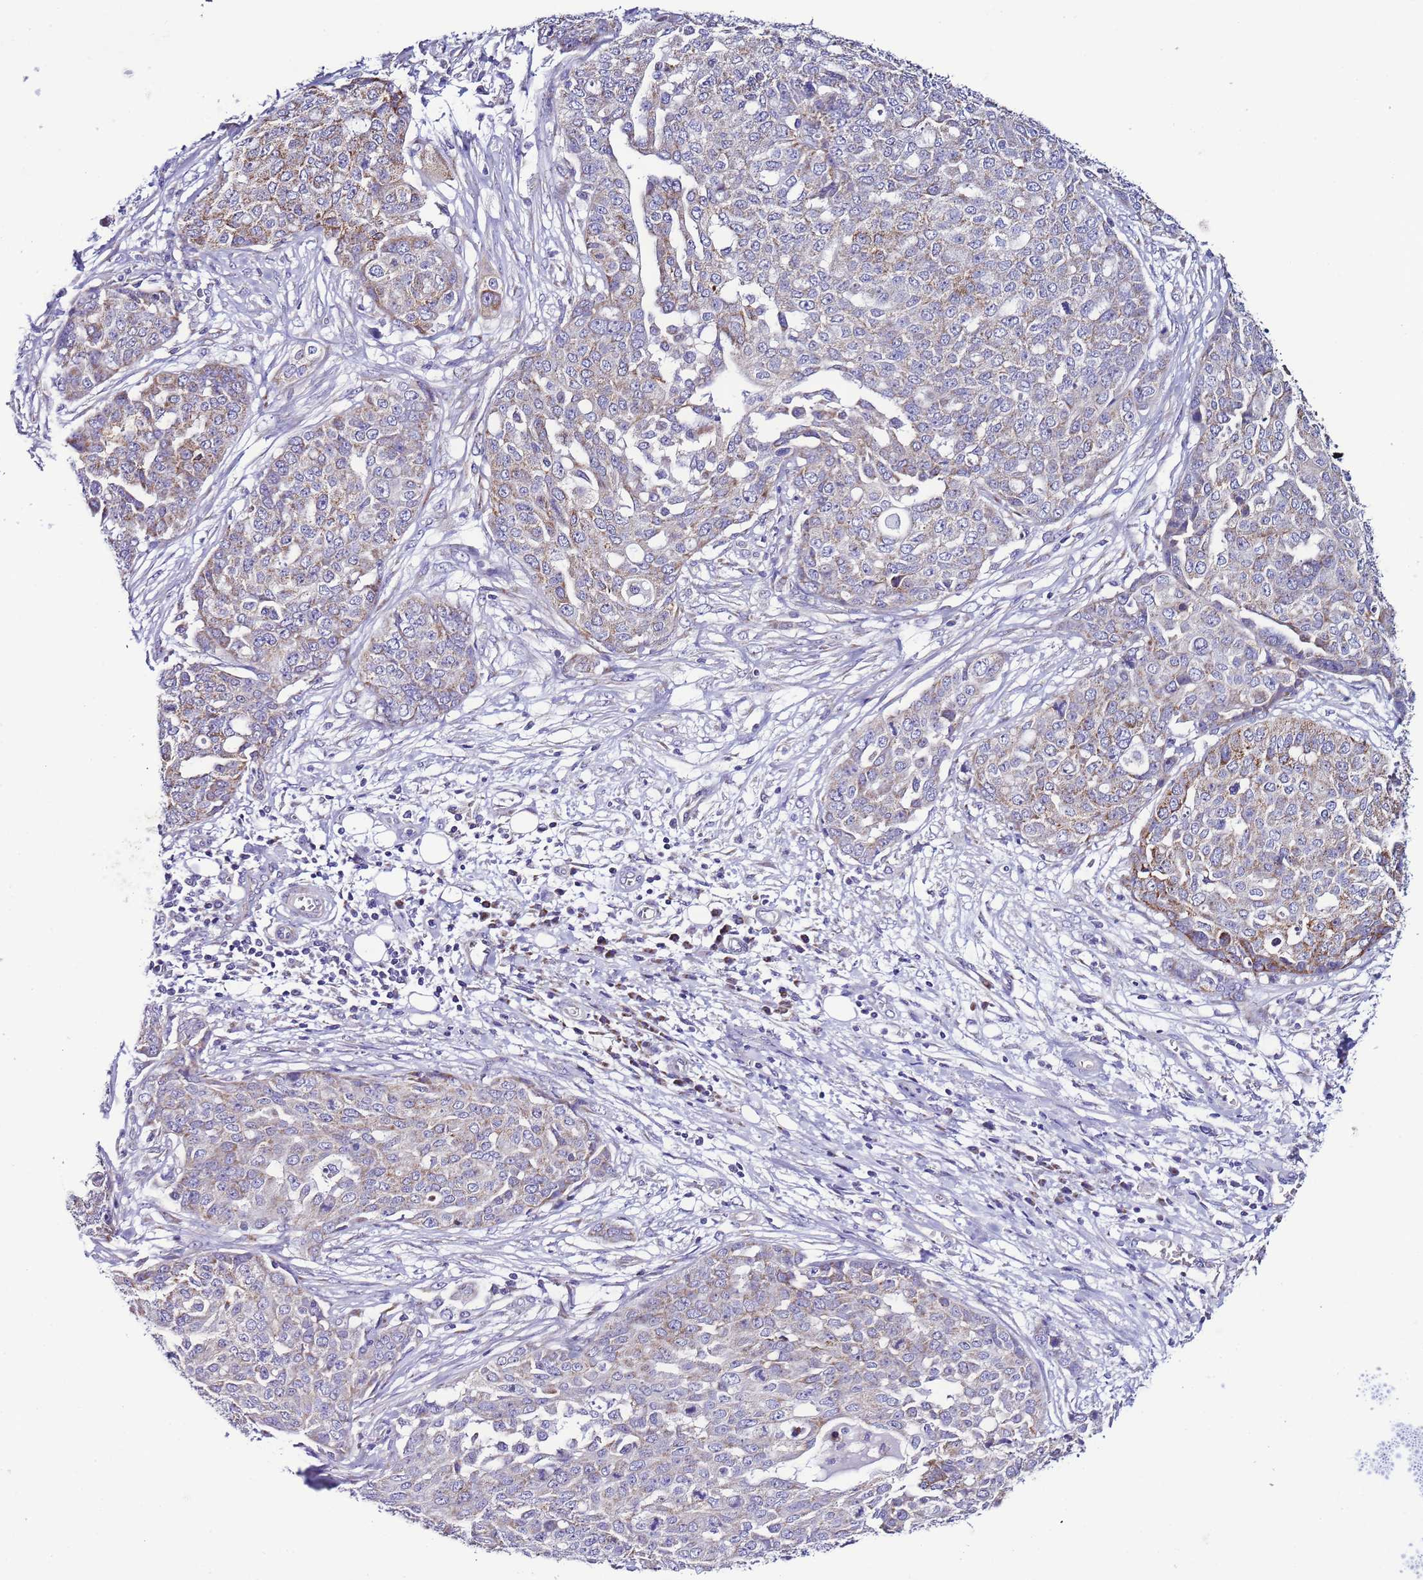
{"staining": {"intensity": "weak", "quantity": "25%-75%", "location": "cytoplasmic/membranous"}, "tissue": "ovarian cancer", "cell_type": "Tumor cells", "image_type": "cancer", "snomed": [{"axis": "morphology", "description": "Cystadenocarcinoma, serous, NOS"}, {"axis": "topography", "description": "Soft tissue"}, {"axis": "topography", "description": "Ovary"}], "caption": "An immunohistochemistry (IHC) image of tumor tissue is shown. Protein staining in brown labels weak cytoplasmic/membranous positivity in ovarian cancer (serous cystadenocarcinoma) within tumor cells. Ihc stains the protein in brown and the nuclei are stained blue.", "gene": "UEVLD", "patient": {"sex": "female", "age": 57}}